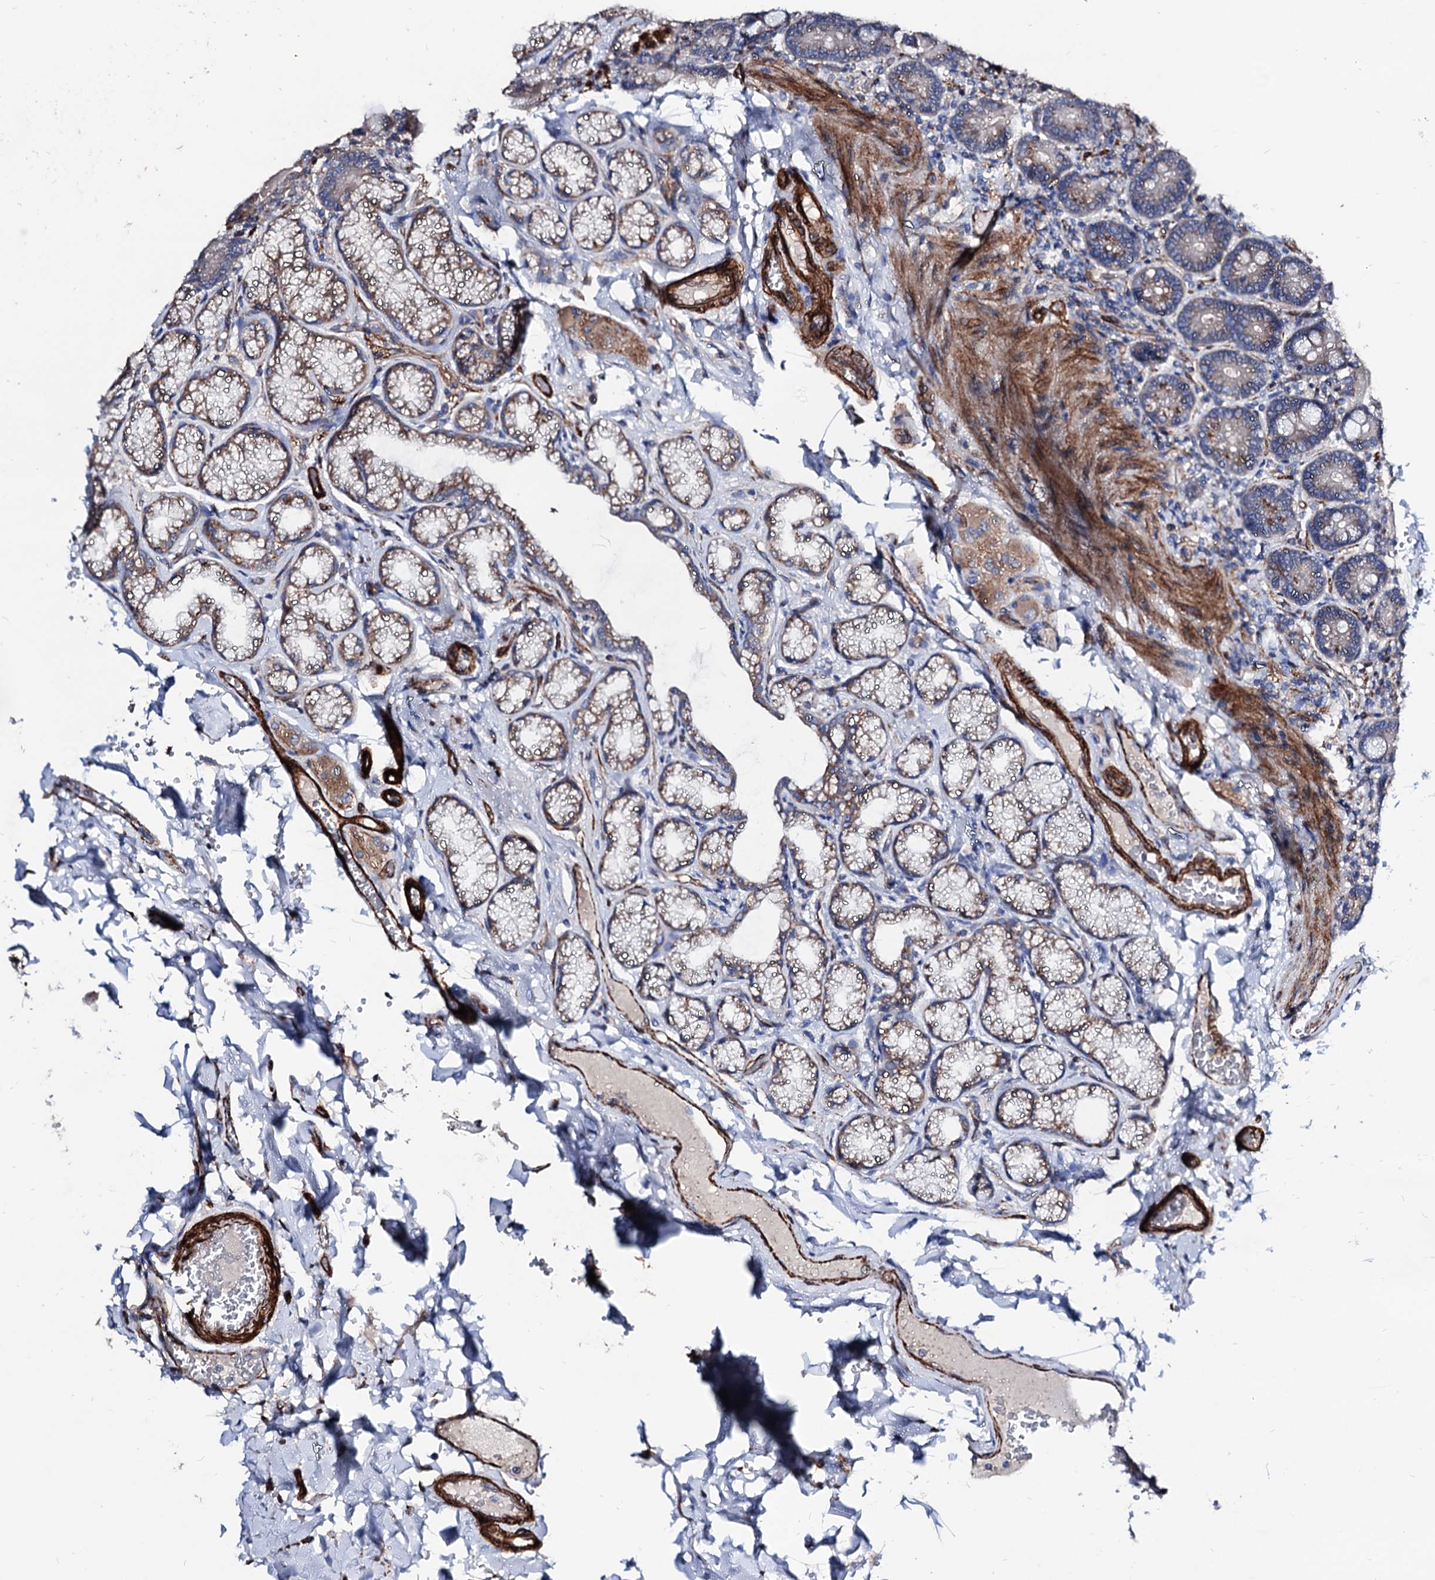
{"staining": {"intensity": "moderate", "quantity": "25%-75%", "location": "cytoplasmic/membranous"}, "tissue": "duodenum", "cell_type": "Glandular cells", "image_type": "normal", "snomed": [{"axis": "morphology", "description": "Normal tissue, NOS"}, {"axis": "topography", "description": "Duodenum"}], "caption": "A photomicrograph of human duodenum stained for a protein shows moderate cytoplasmic/membranous brown staining in glandular cells.", "gene": "WDR11", "patient": {"sex": "female", "age": 62}}